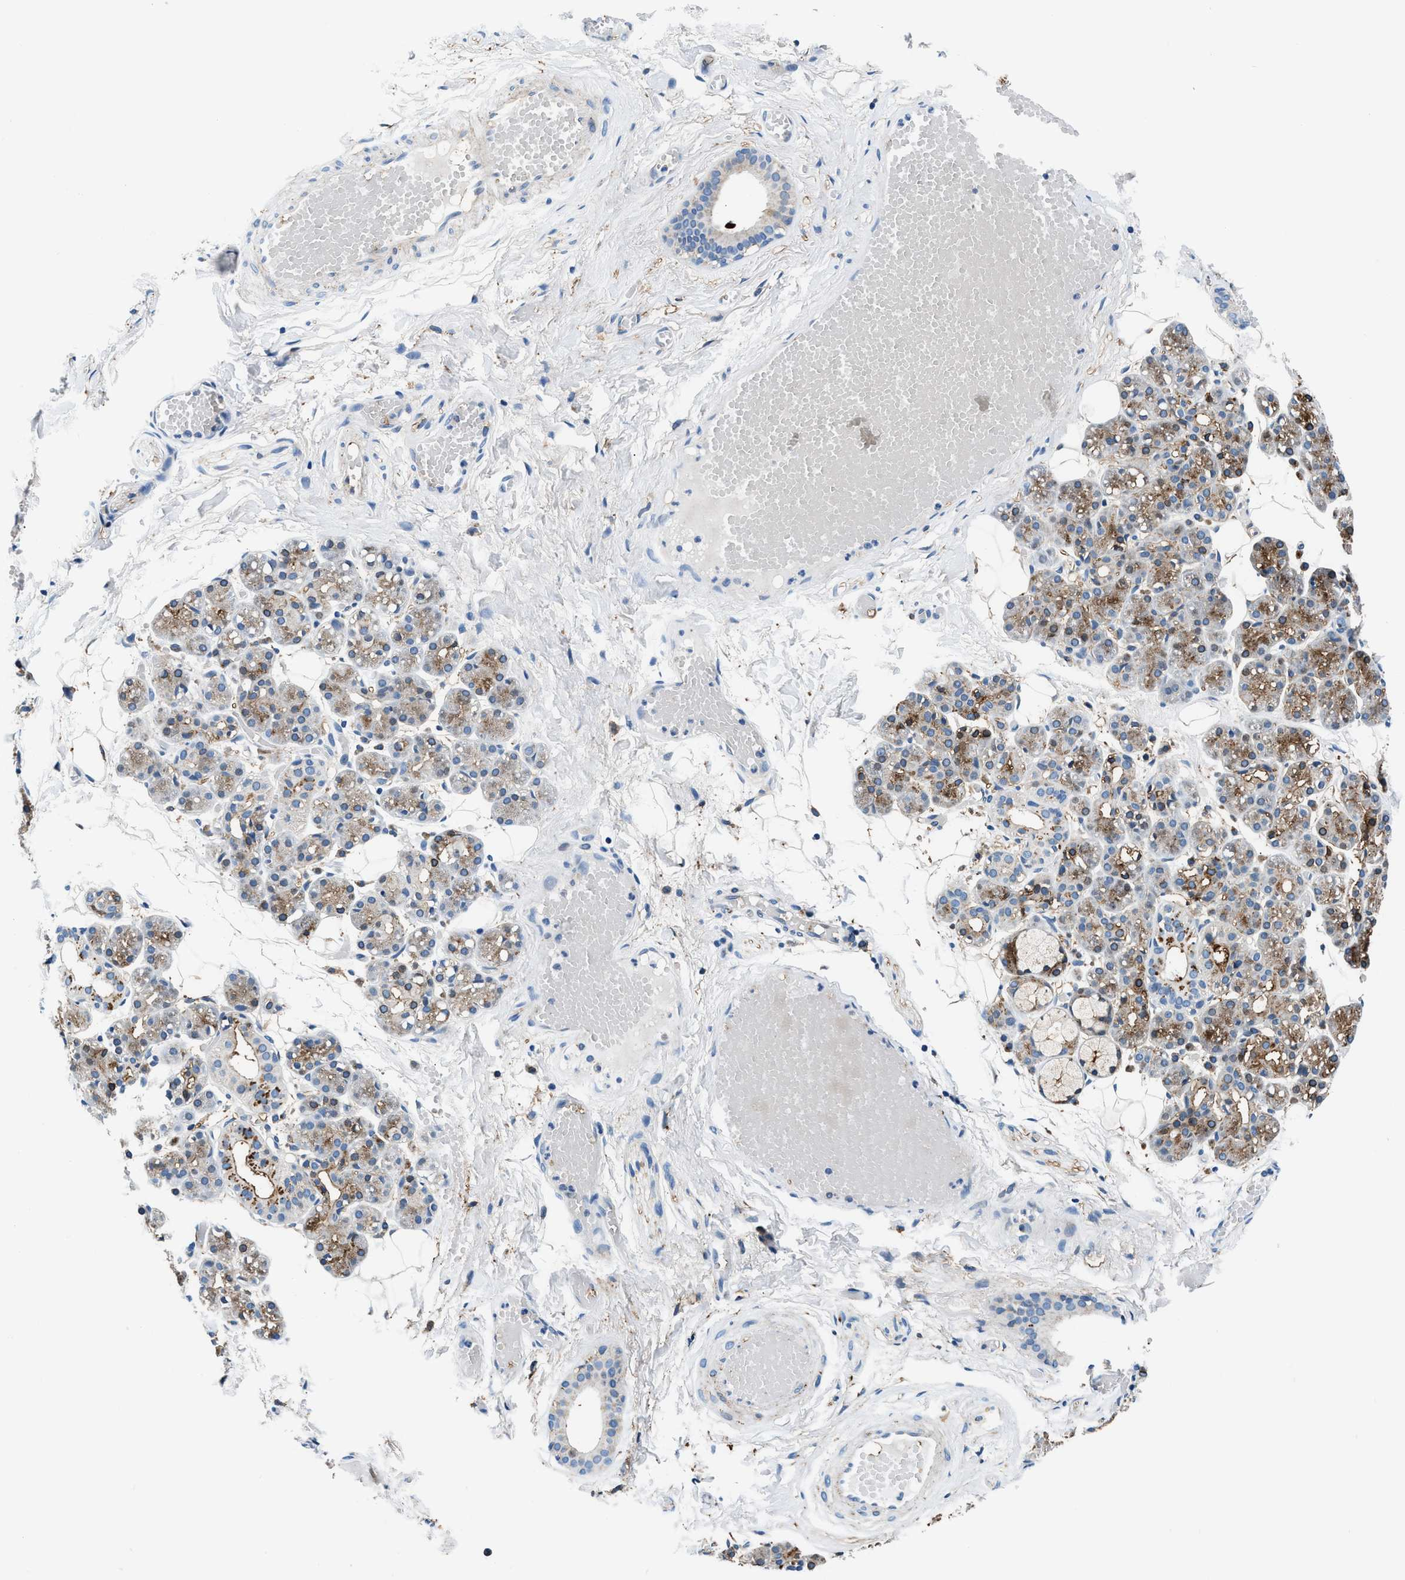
{"staining": {"intensity": "moderate", "quantity": "25%-75%", "location": "cytoplasmic/membranous"}, "tissue": "salivary gland", "cell_type": "Glandular cells", "image_type": "normal", "snomed": [{"axis": "morphology", "description": "Normal tissue, NOS"}, {"axis": "topography", "description": "Salivary gland"}], "caption": "About 25%-75% of glandular cells in benign human salivary gland show moderate cytoplasmic/membranous protein positivity as visualized by brown immunohistochemical staining.", "gene": "SLFN11", "patient": {"sex": "male", "age": 63}}